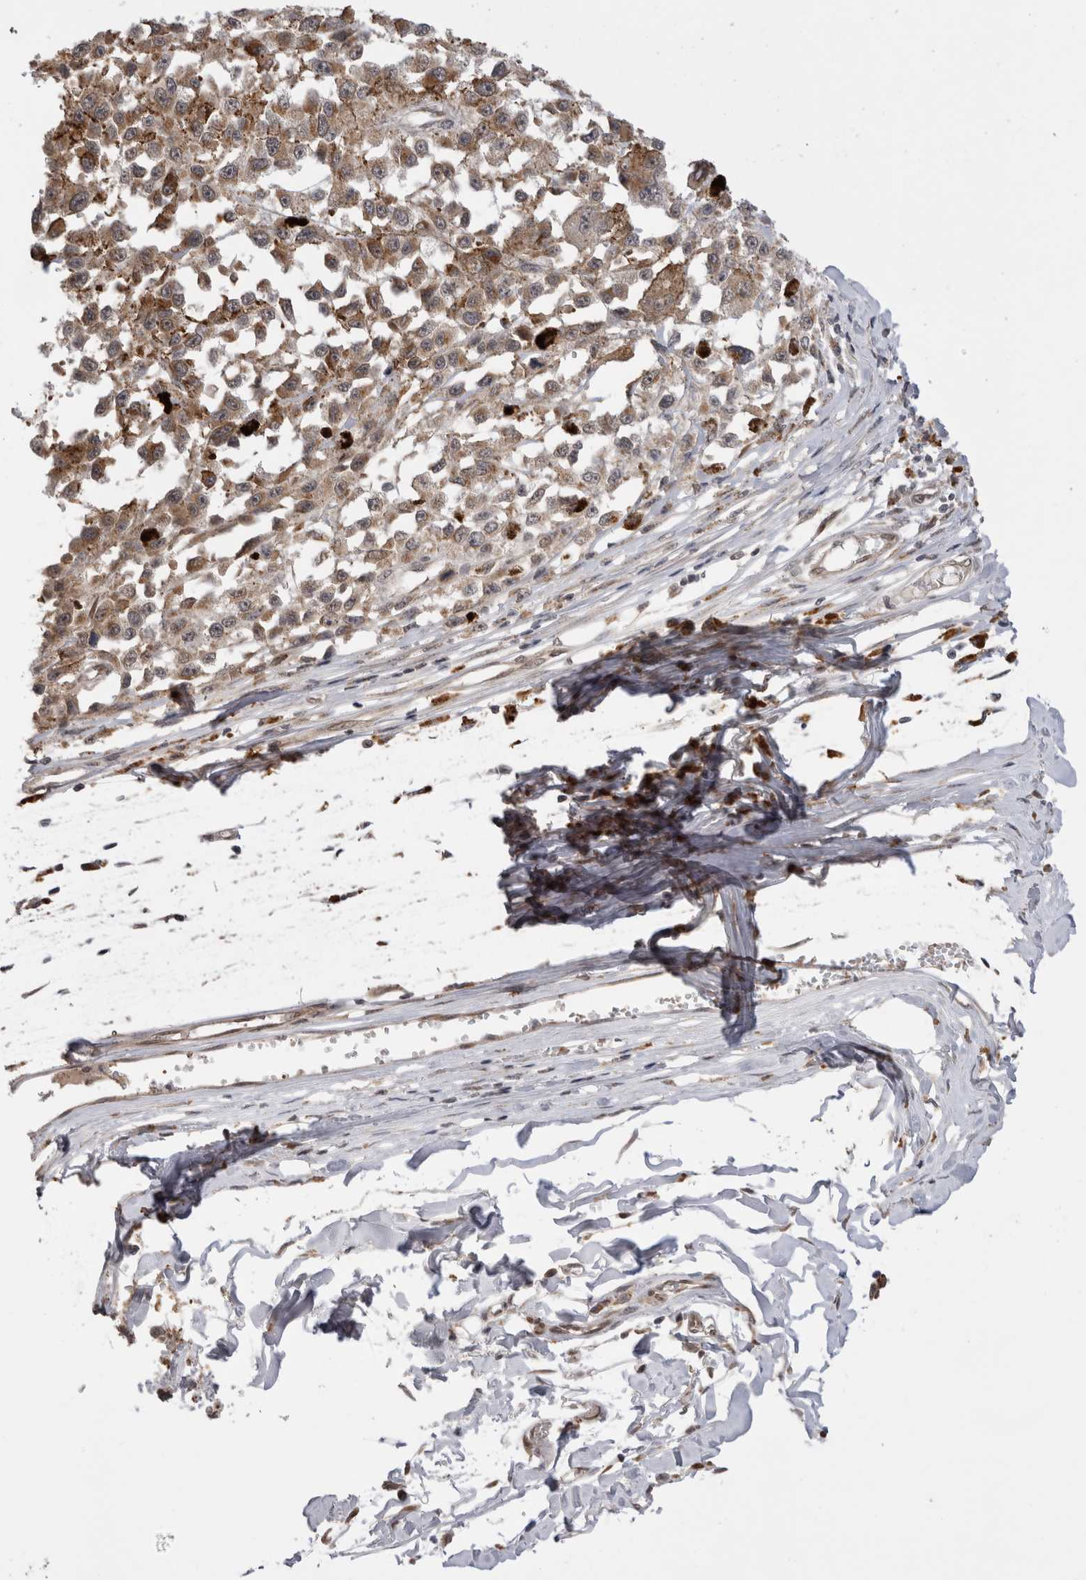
{"staining": {"intensity": "moderate", "quantity": ">75%", "location": "cytoplasmic/membranous"}, "tissue": "melanoma", "cell_type": "Tumor cells", "image_type": "cancer", "snomed": [{"axis": "morphology", "description": "Malignant melanoma, Metastatic site"}, {"axis": "topography", "description": "Lymph node"}], "caption": "An image showing moderate cytoplasmic/membranous positivity in approximately >75% of tumor cells in malignant melanoma (metastatic site), as visualized by brown immunohistochemical staining.", "gene": "TMEM65", "patient": {"sex": "male", "age": 59}}